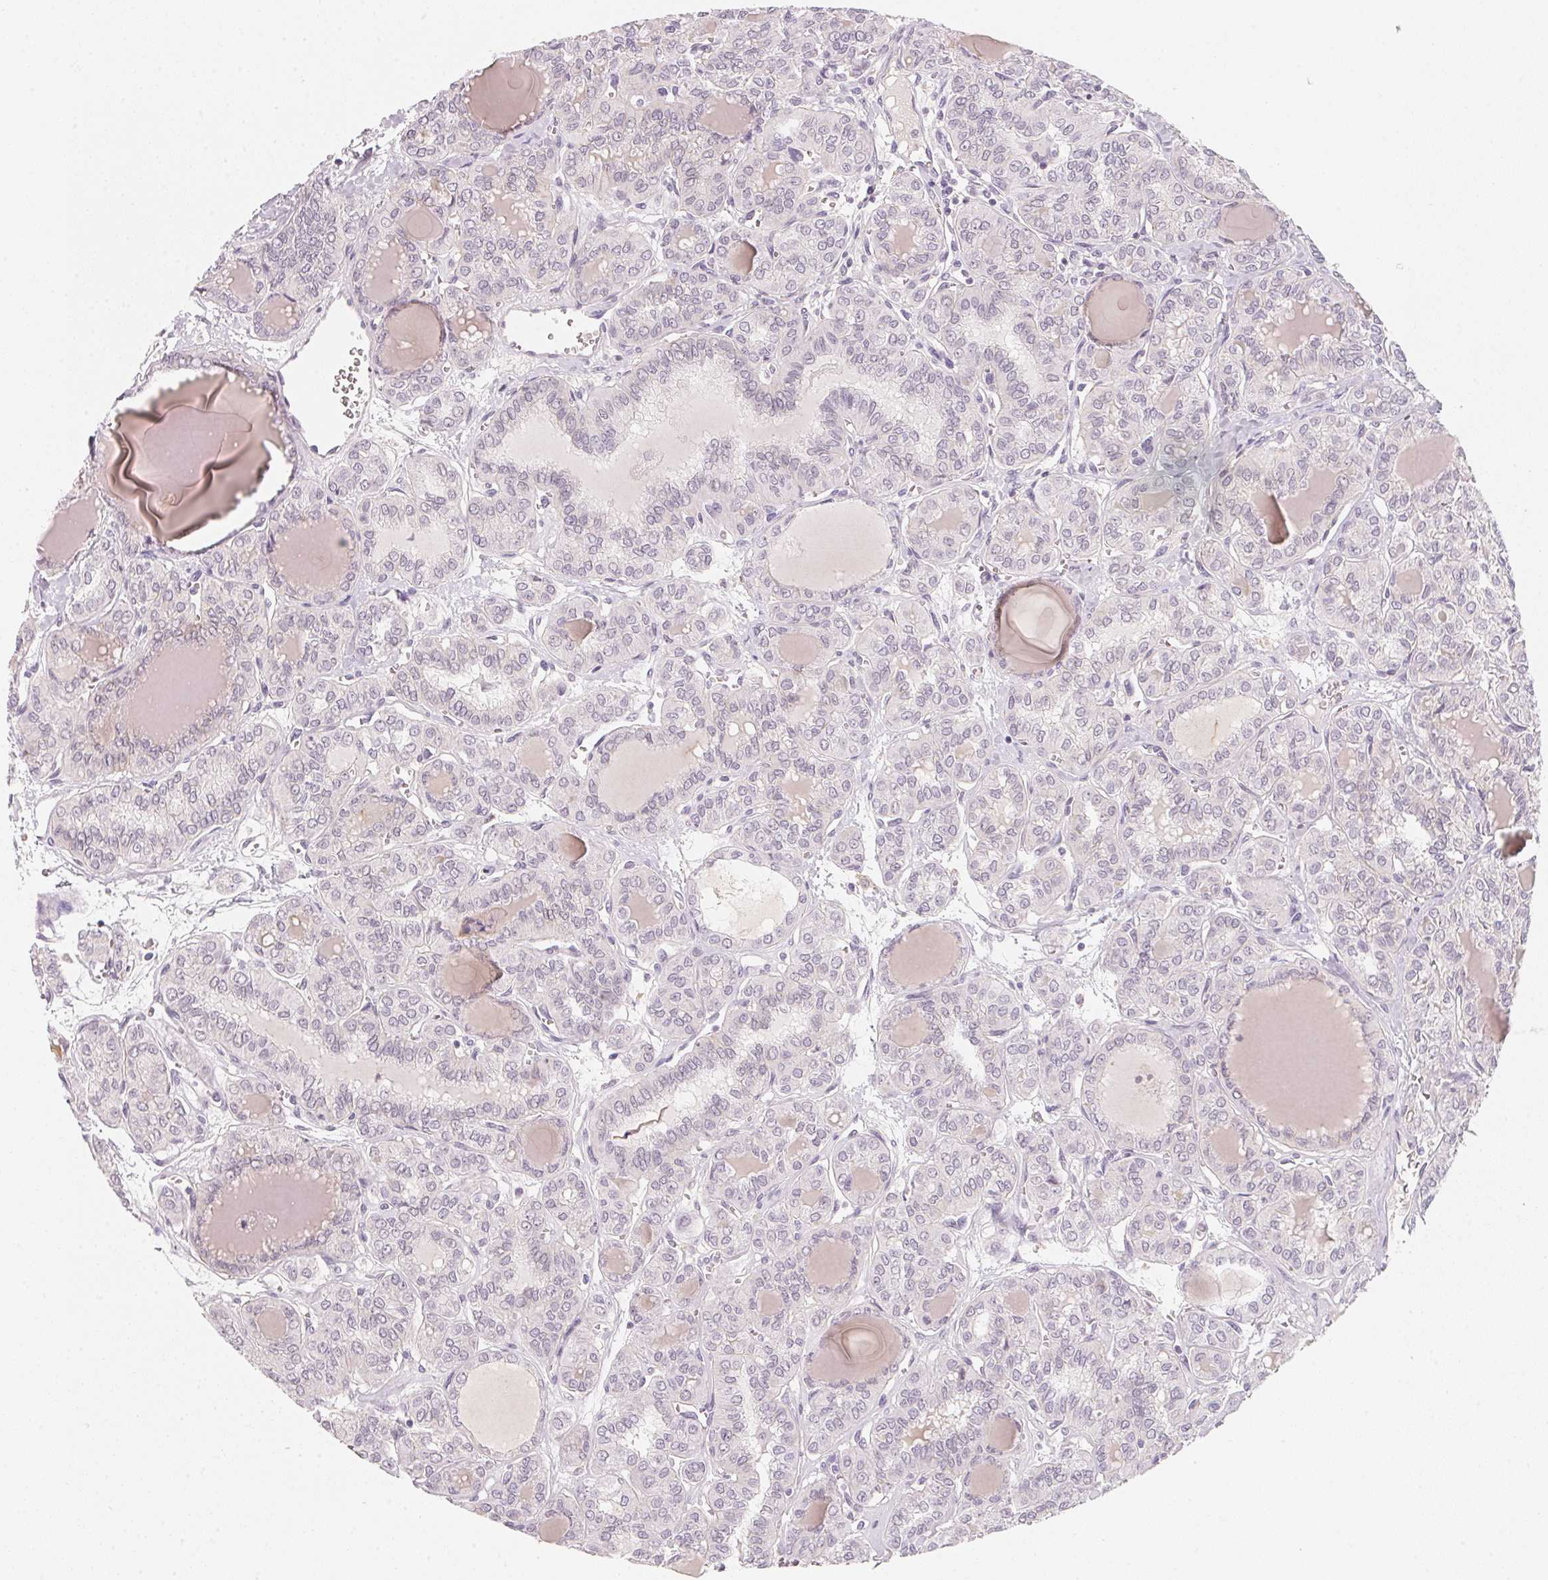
{"staining": {"intensity": "negative", "quantity": "none", "location": "none"}, "tissue": "thyroid cancer", "cell_type": "Tumor cells", "image_type": "cancer", "snomed": [{"axis": "morphology", "description": "Papillary adenocarcinoma, NOS"}, {"axis": "topography", "description": "Thyroid gland"}], "caption": "An image of human thyroid cancer is negative for staining in tumor cells.", "gene": "ANKRD31", "patient": {"sex": "female", "age": 41}}